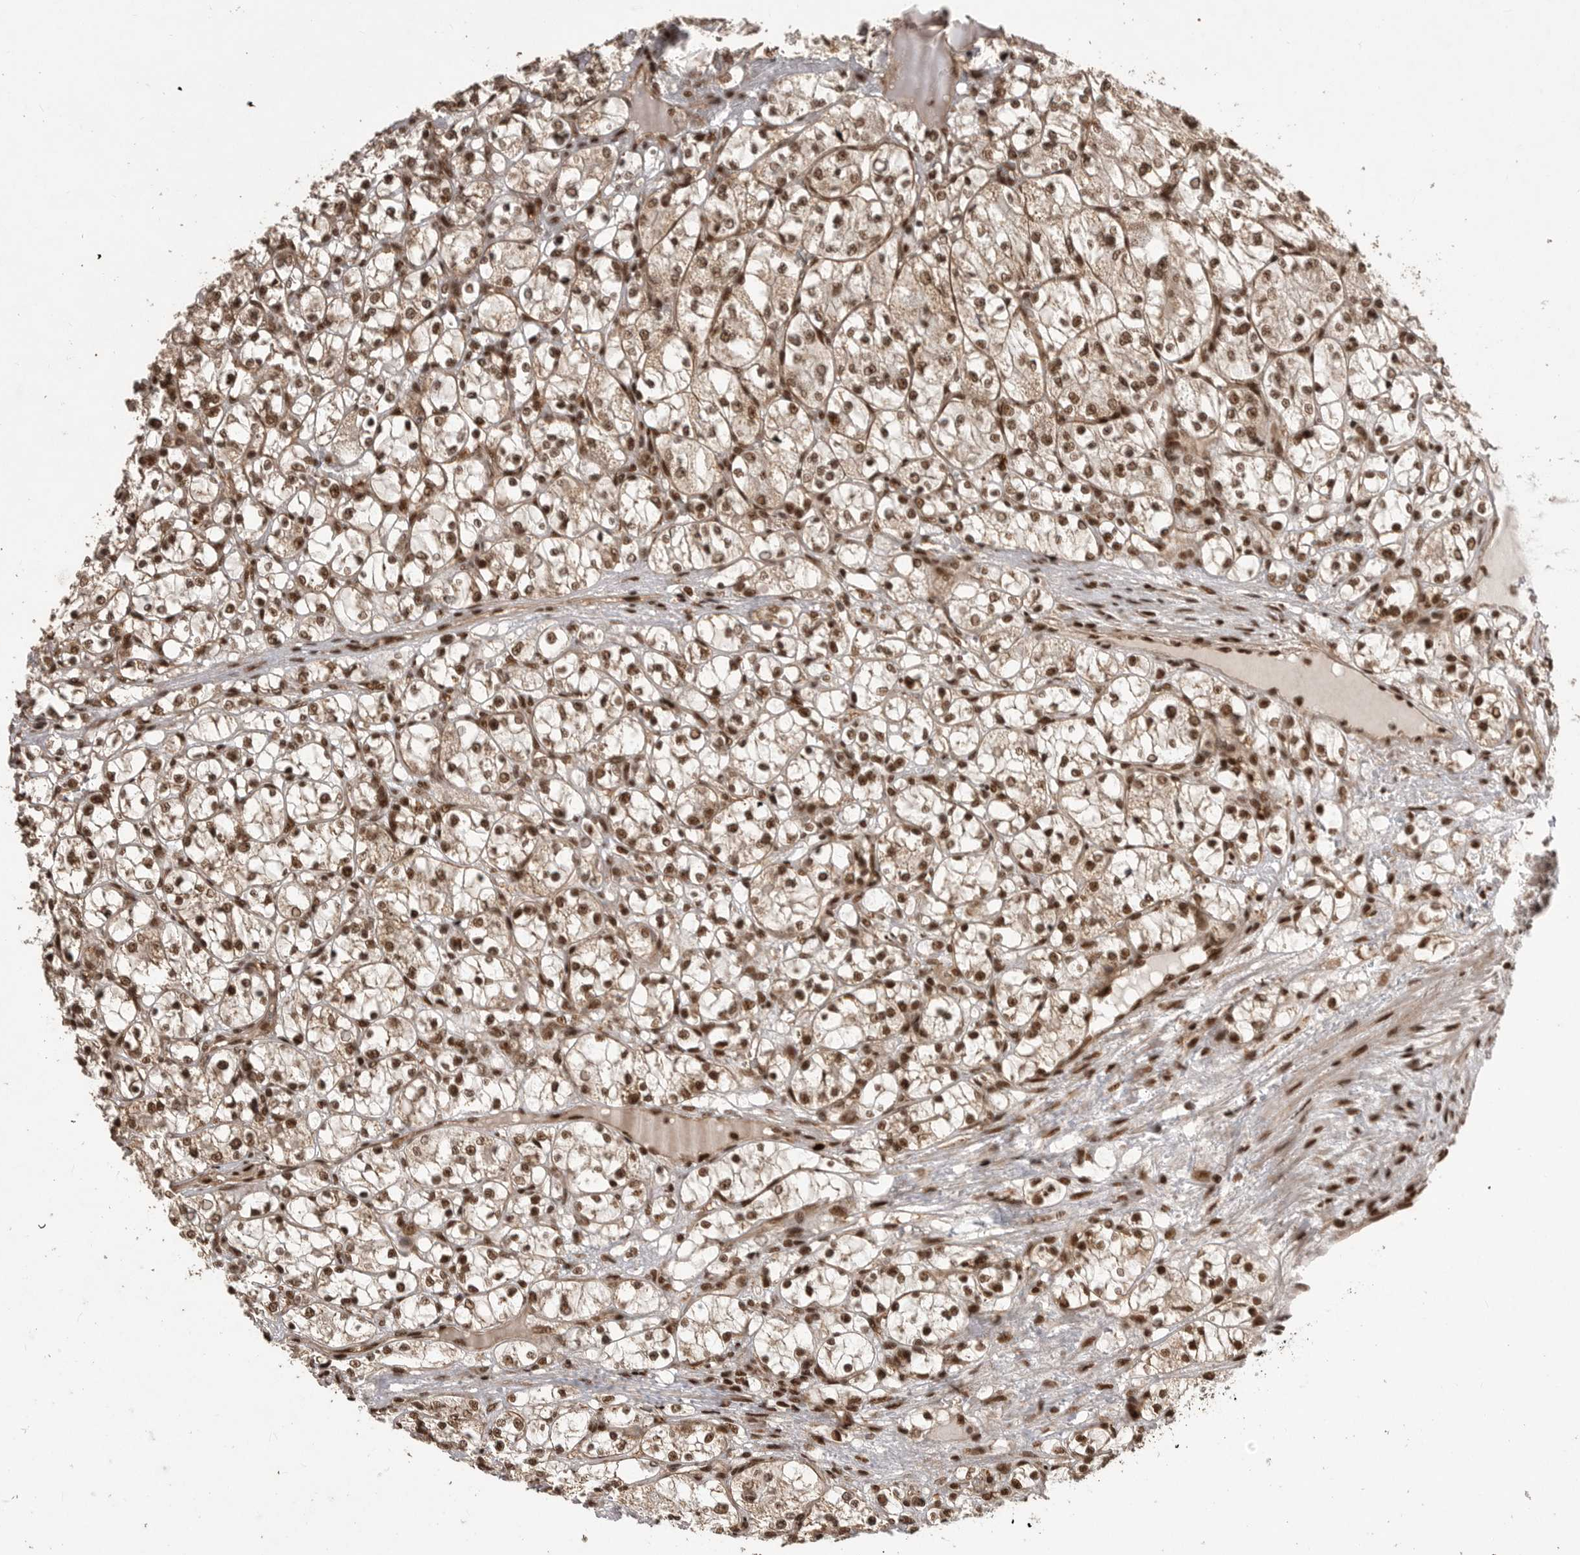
{"staining": {"intensity": "moderate", "quantity": ">75%", "location": "nuclear"}, "tissue": "renal cancer", "cell_type": "Tumor cells", "image_type": "cancer", "snomed": [{"axis": "morphology", "description": "Adenocarcinoma, NOS"}, {"axis": "topography", "description": "Kidney"}], "caption": "Immunohistochemistry staining of renal cancer (adenocarcinoma), which demonstrates medium levels of moderate nuclear positivity in about >75% of tumor cells indicating moderate nuclear protein positivity. The staining was performed using DAB (3,3'-diaminobenzidine) (brown) for protein detection and nuclei were counterstained in hematoxylin (blue).", "gene": "PPP1R8", "patient": {"sex": "female", "age": 69}}